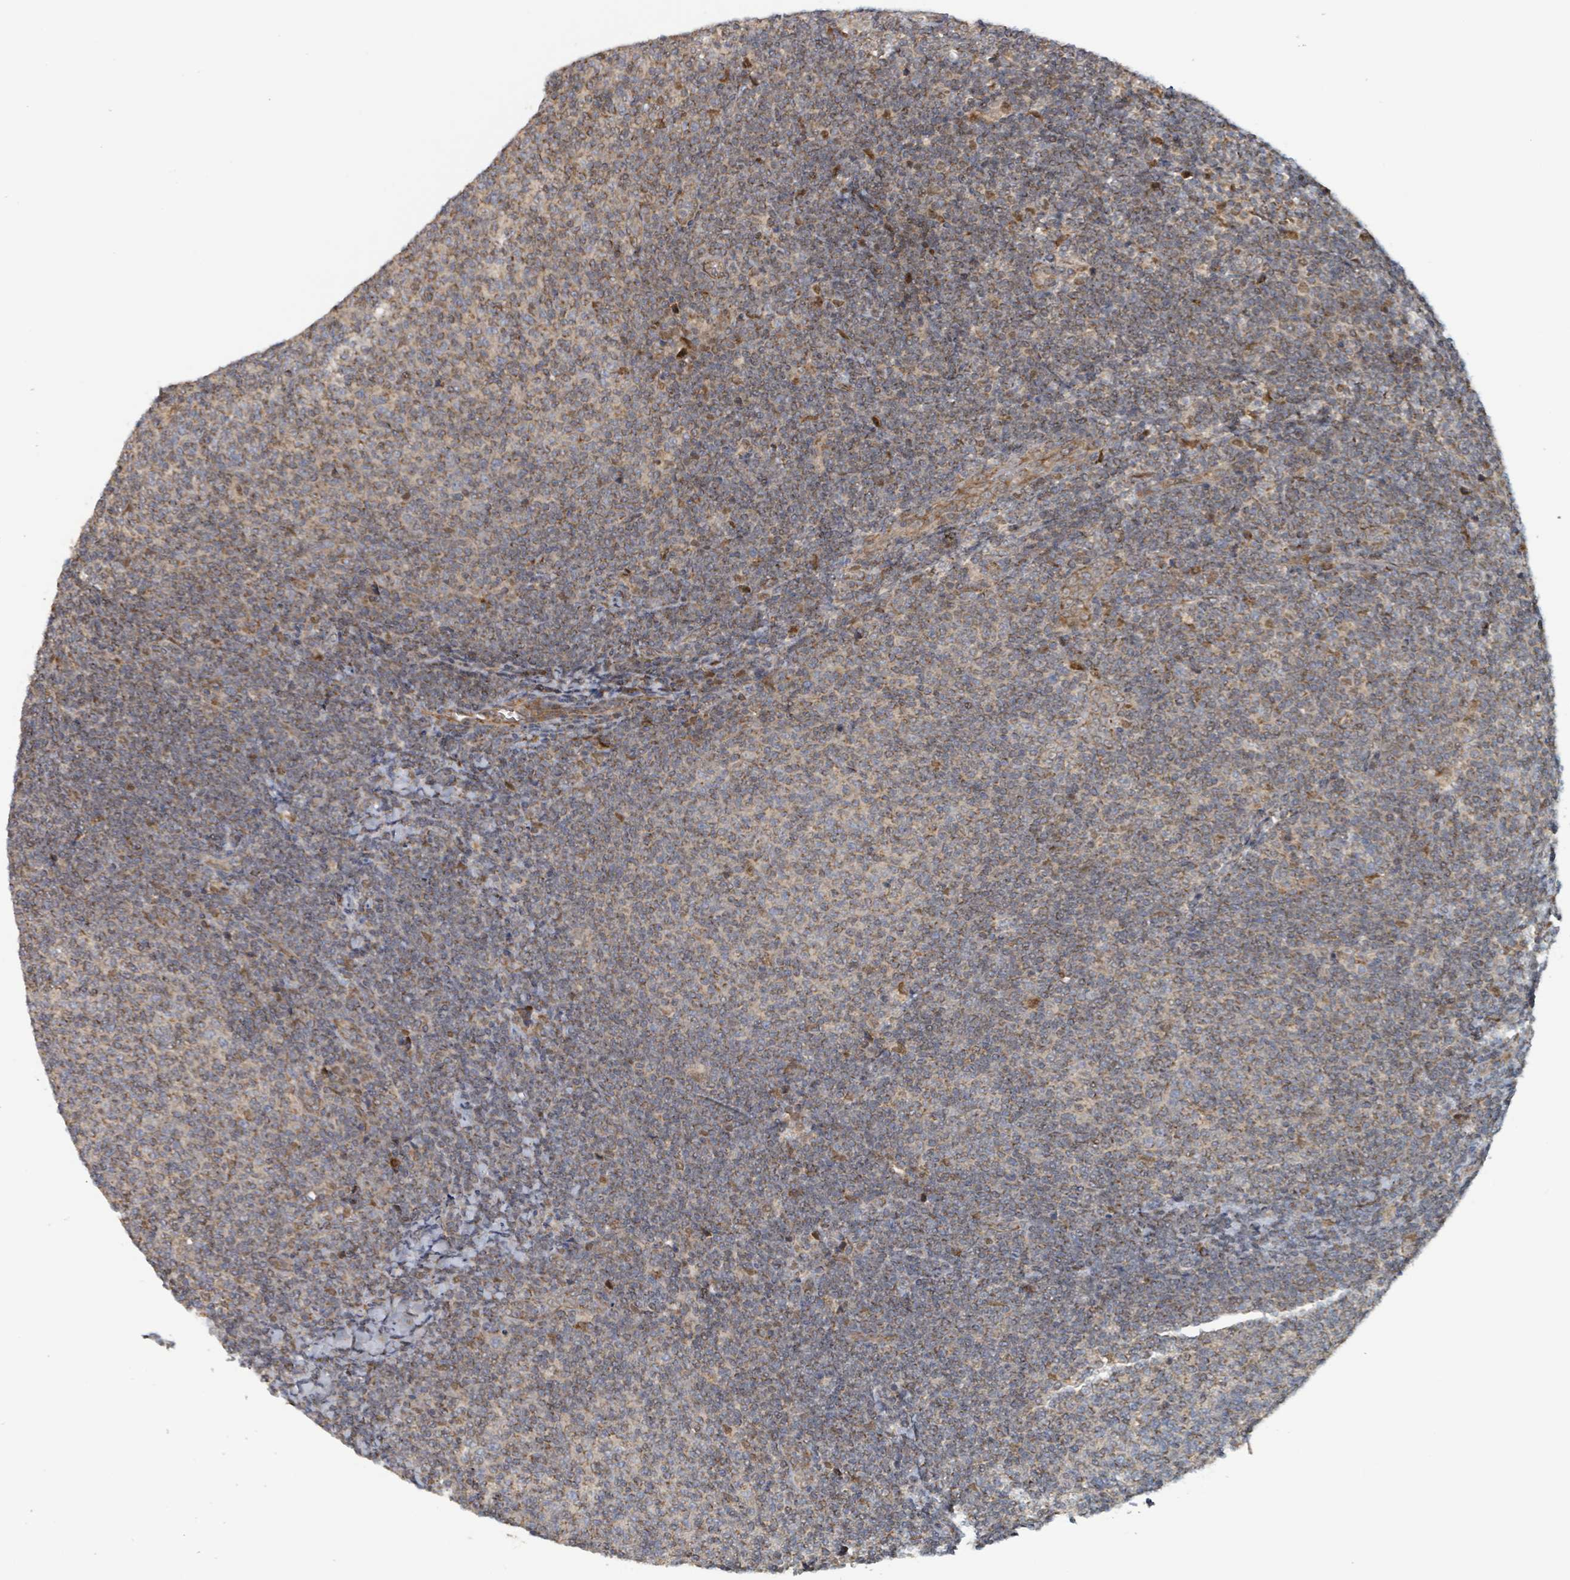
{"staining": {"intensity": "weak", "quantity": ">75%", "location": "cytoplasmic/membranous"}, "tissue": "lymphoma", "cell_type": "Tumor cells", "image_type": "cancer", "snomed": [{"axis": "morphology", "description": "Malignant lymphoma, non-Hodgkin's type, Low grade"}, {"axis": "topography", "description": "Lymph node"}], "caption": "Low-grade malignant lymphoma, non-Hodgkin's type stained for a protein reveals weak cytoplasmic/membranous positivity in tumor cells. The protein is stained brown, and the nuclei are stained in blue (DAB (3,3'-diaminobenzidine) IHC with brightfield microscopy, high magnification).", "gene": "HIVEP1", "patient": {"sex": "male", "age": 66}}